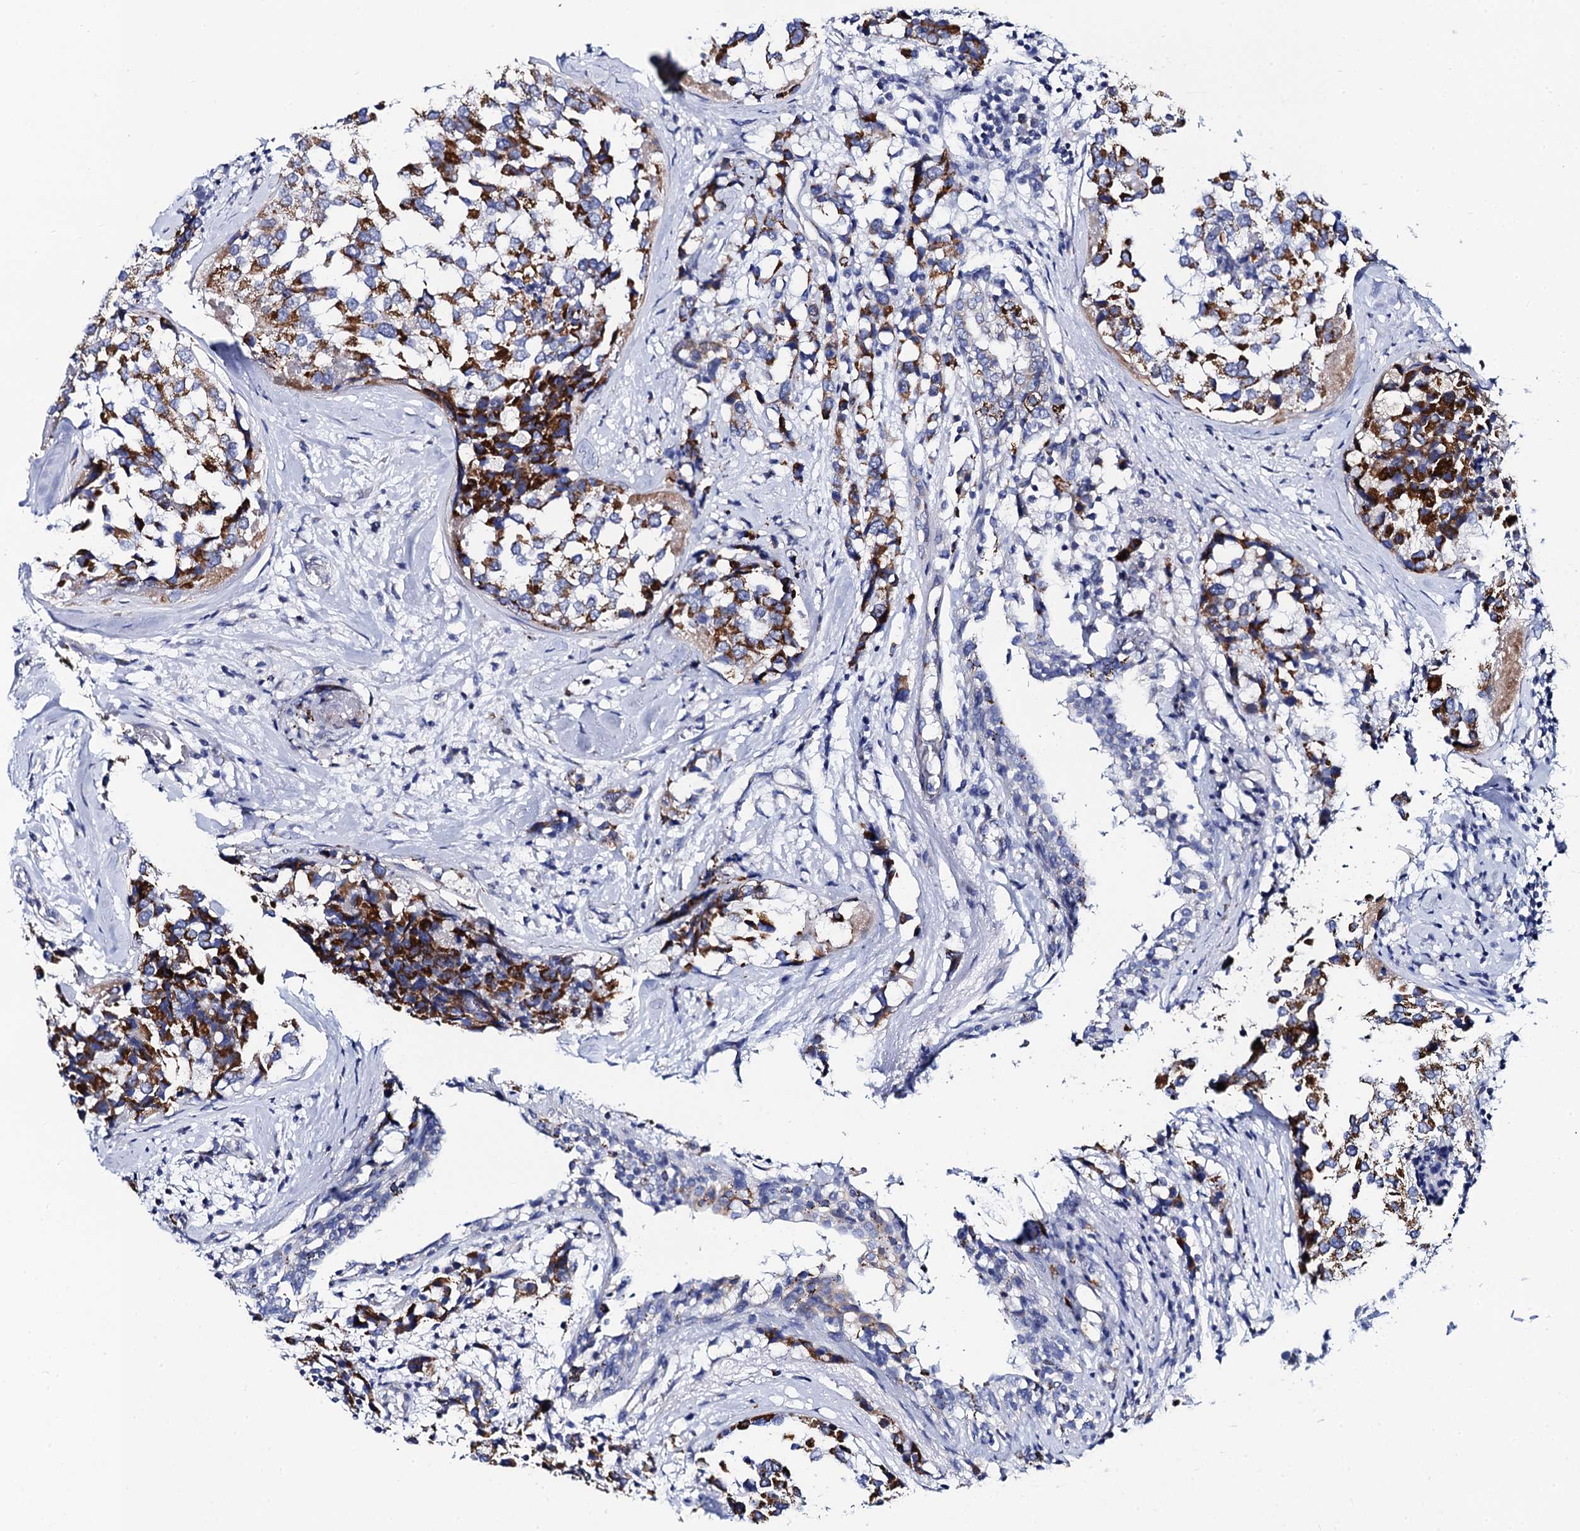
{"staining": {"intensity": "strong", "quantity": ">75%", "location": "cytoplasmic/membranous"}, "tissue": "breast cancer", "cell_type": "Tumor cells", "image_type": "cancer", "snomed": [{"axis": "morphology", "description": "Lobular carcinoma"}, {"axis": "topography", "description": "Breast"}], "caption": "A high amount of strong cytoplasmic/membranous positivity is appreciated in approximately >75% of tumor cells in breast cancer tissue.", "gene": "ACADSB", "patient": {"sex": "female", "age": 59}}